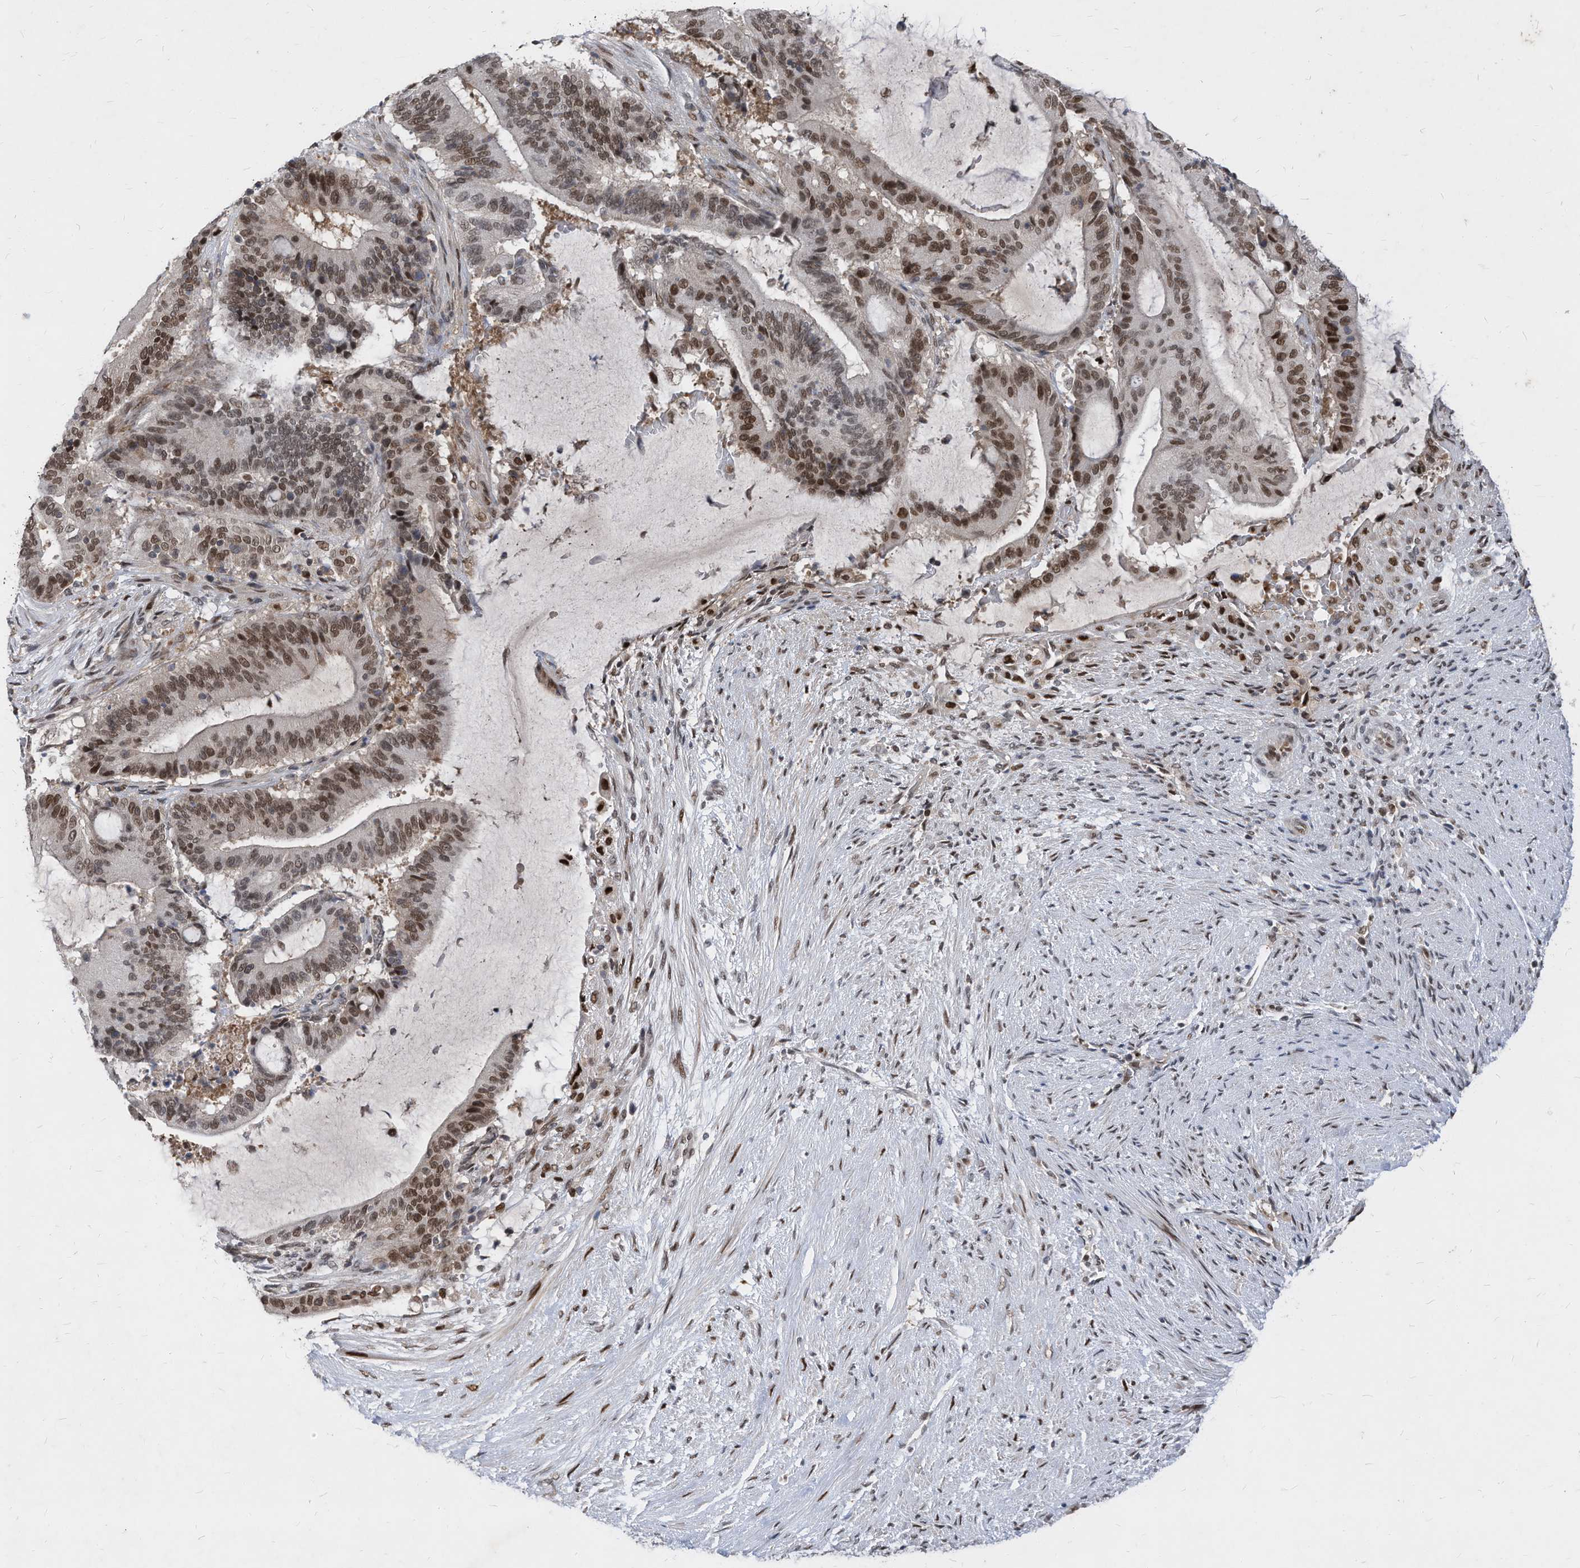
{"staining": {"intensity": "moderate", "quantity": ">75%", "location": "nuclear"}, "tissue": "liver cancer", "cell_type": "Tumor cells", "image_type": "cancer", "snomed": [{"axis": "morphology", "description": "Normal tissue, NOS"}, {"axis": "morphology", "description": "Cholangiocarcinoma"}, {"axis": "topography", "description": "Liver"}, {"axis": "topography", "description": "Peripheral nerve tissue"}], "caption": "There is medium levels of moderate nuclear positivity in tumor cells of cholangiocarcinoma (liver), as demonstrated by immunohistochemical staining (brown color).", "gene": "KPNB1", "patient": {"sex": "female", "age": 73}}